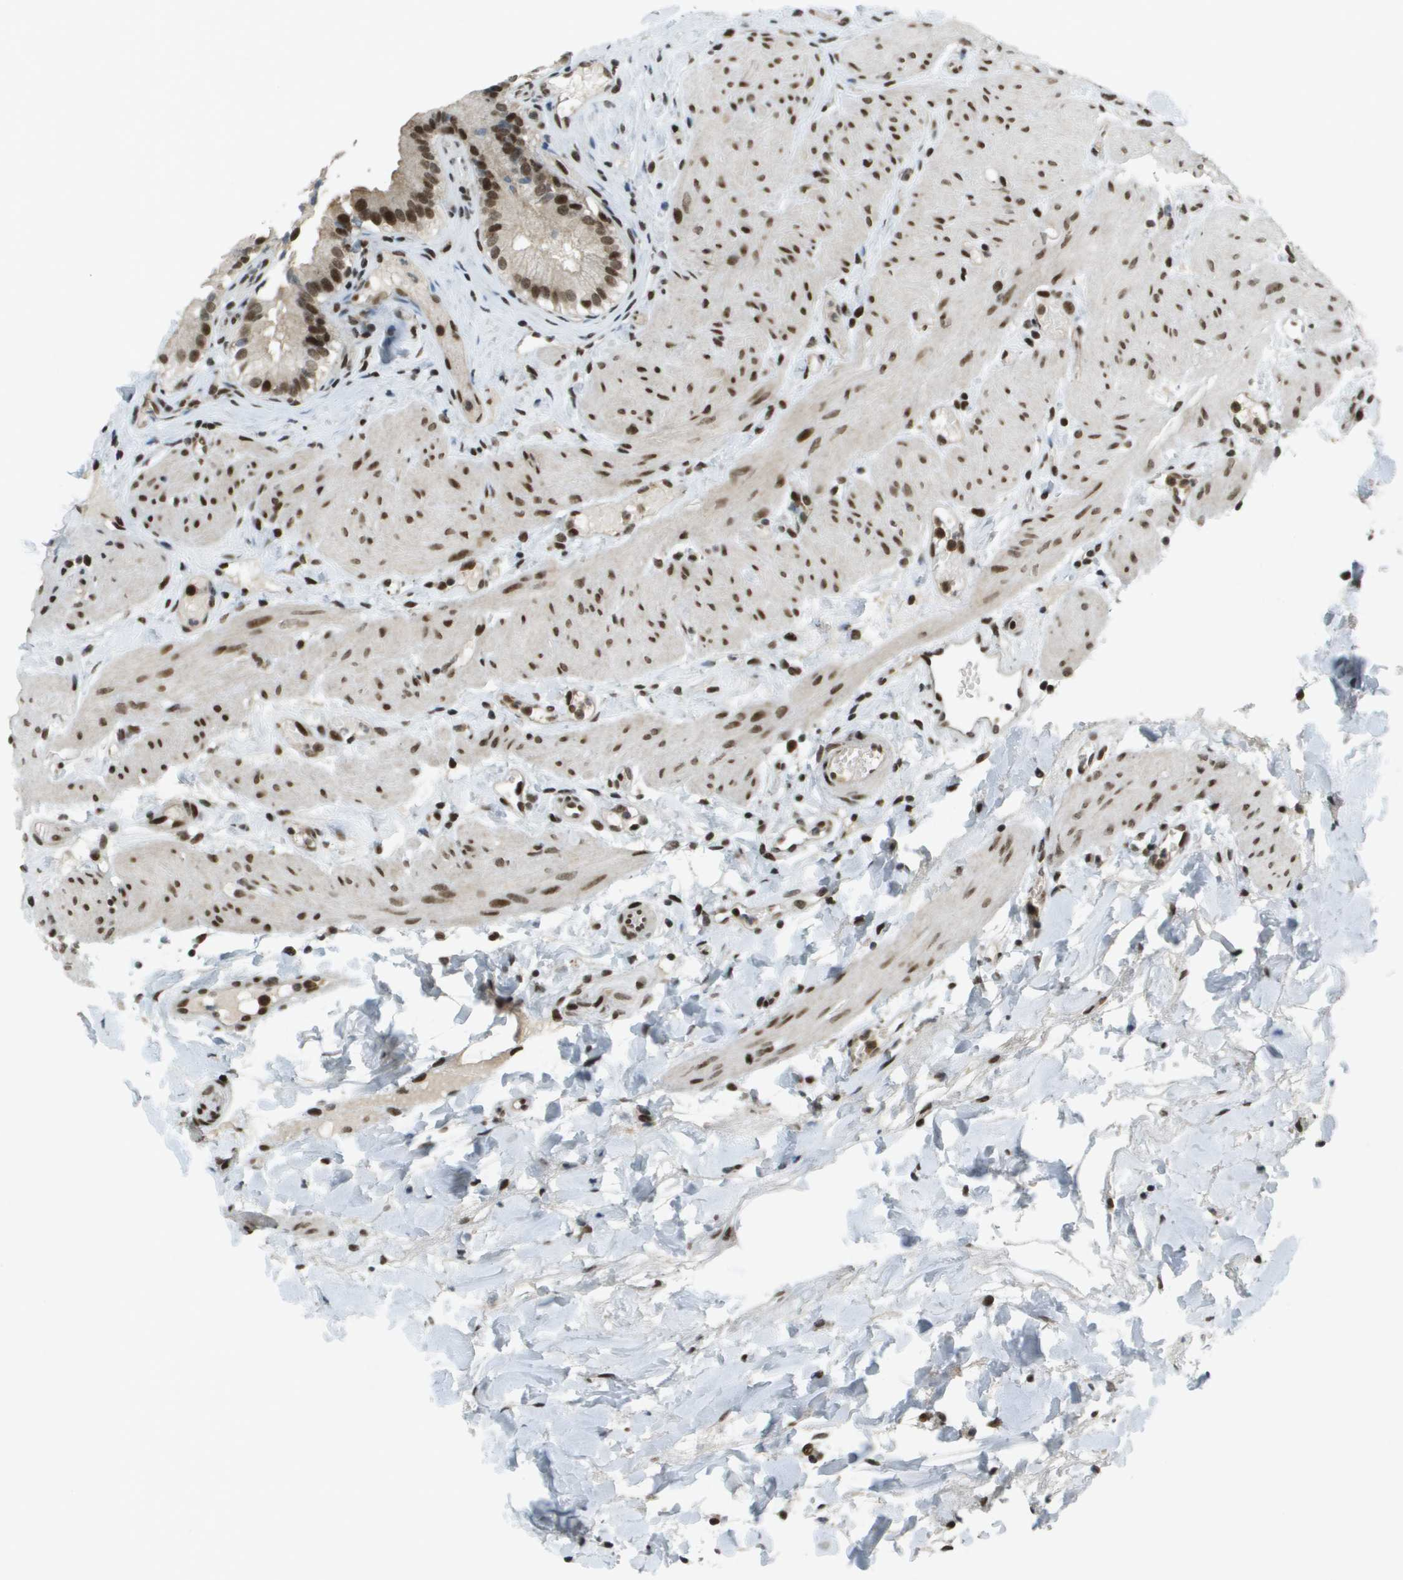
{"staining": {"intensity": "strong", "quantity": ">75%", "location": "nuclear"}, "tissue": "gallbladder", "cell_type": "Glandular cells", "image_type": "normal", "snomed": [{"axis": "morphology", "description": "Normal tissue, NOS"}, {"axis": "topography", "description": "Gallbladder"}], "caption": "Protein positivity by IHC exhibits strong nuclear positivity in approximately >75% of glandular cells in benign gallbladder. Immunohistochemistry (ihc) stains the protein in brown and the nuclei are stained blue.", "gene": "IRF7", "patient": {"sex": "female", "age": 26}}